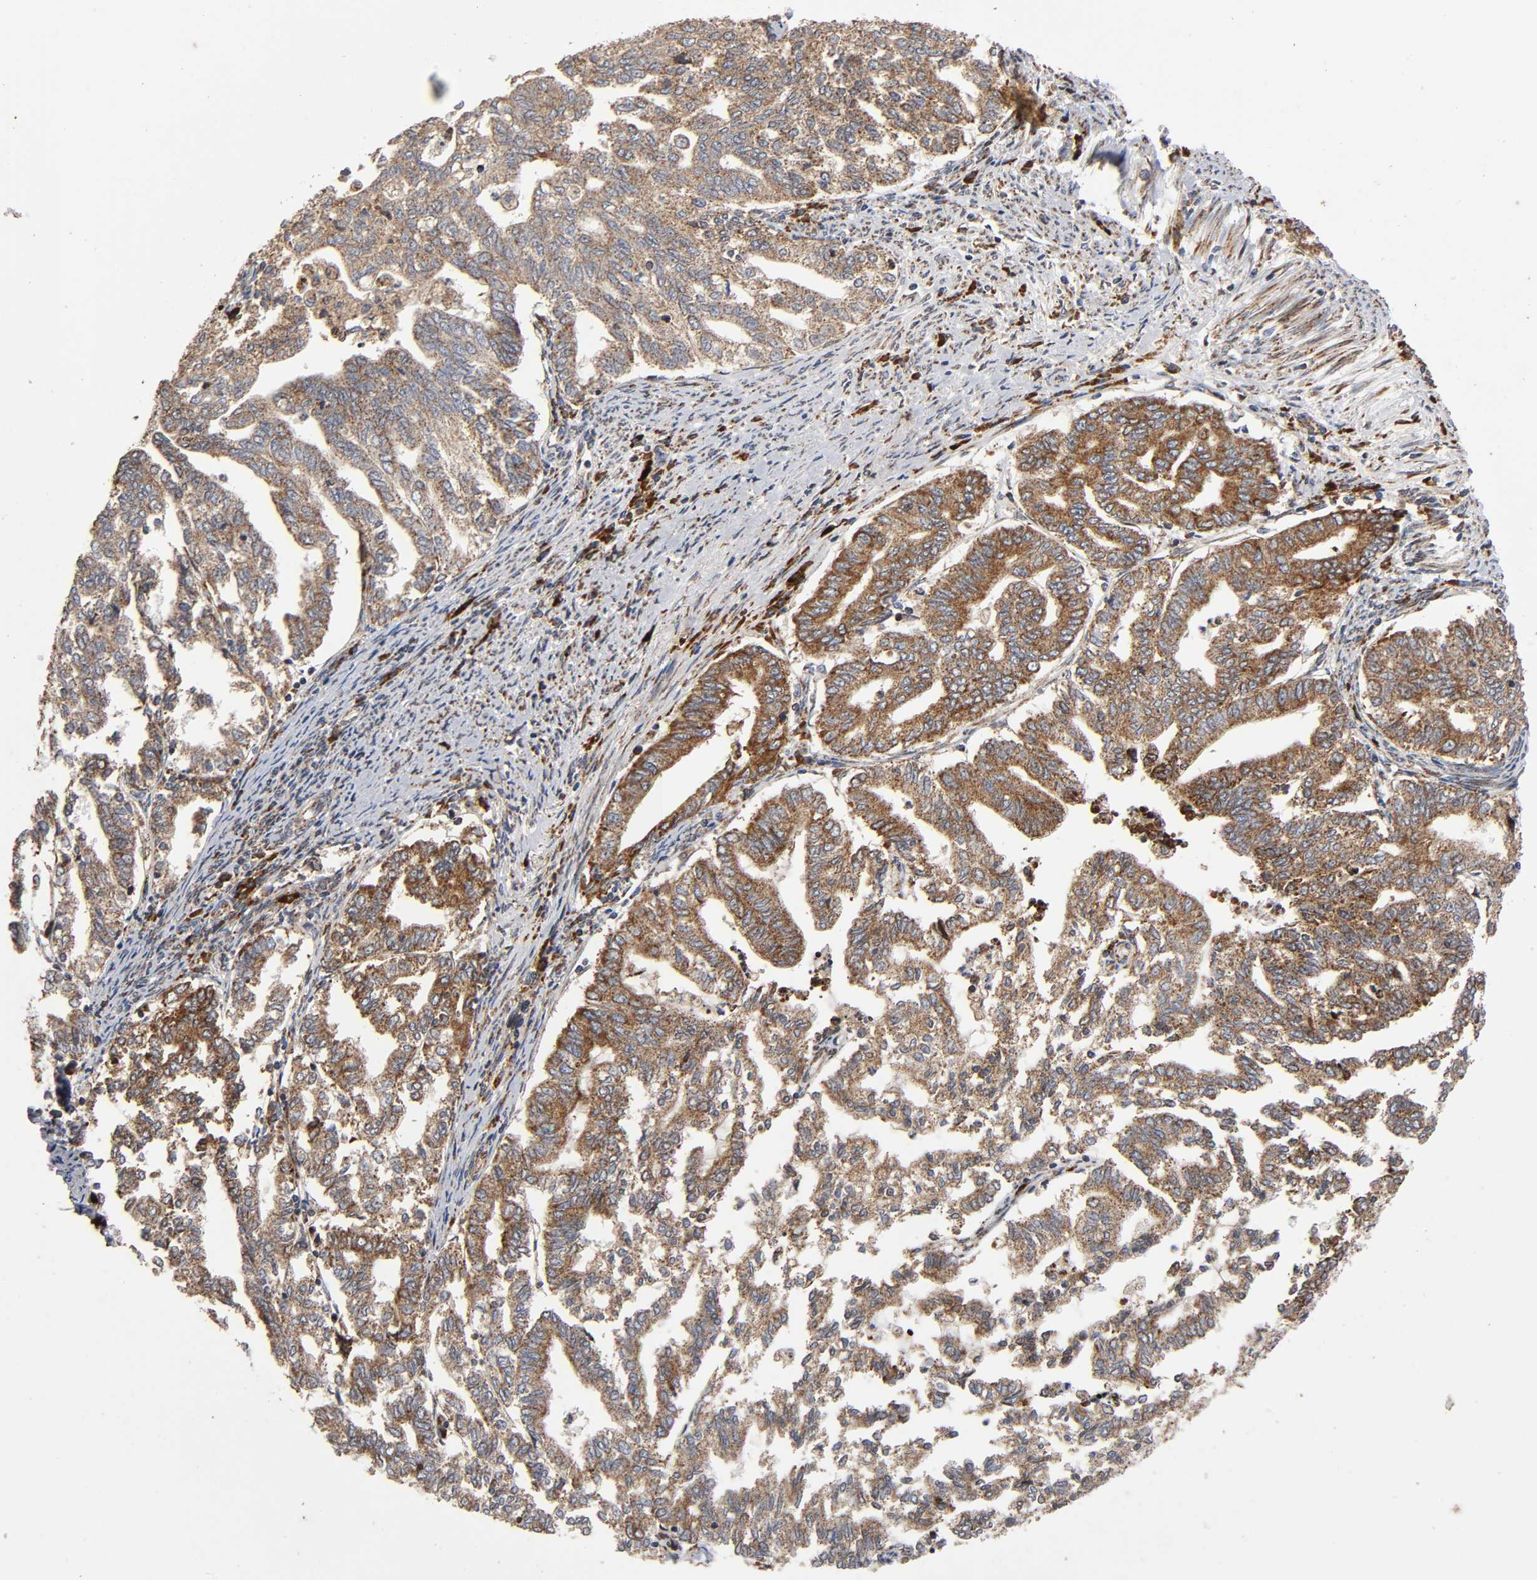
{"staining": {"intensity": "moderate", "quantity": "25%-75%", "location": "cytoplasmic/membranous"}, "tissue": "endometrial cancer", "cell_type": "Tumor cells", "image_type": "cancer", "snomed": [{"axis": "morphology", "description": "Adenocarcinoma, NOS"}, {"axis": "topography", "description": "Endometrium"}], "caption": "IHC histopathology image of neoplastic tissue: endometrial adenocarcinoma stained using immunohistochemistry displays medium levels of moderate protein expression localized specifically in the cytoplasmic/membranous of tumor cells, appearing as a cytoplasmic/membranous brown color.", "gene": "MAP3K1", "patient": {"sex": "female", "age": 79}}